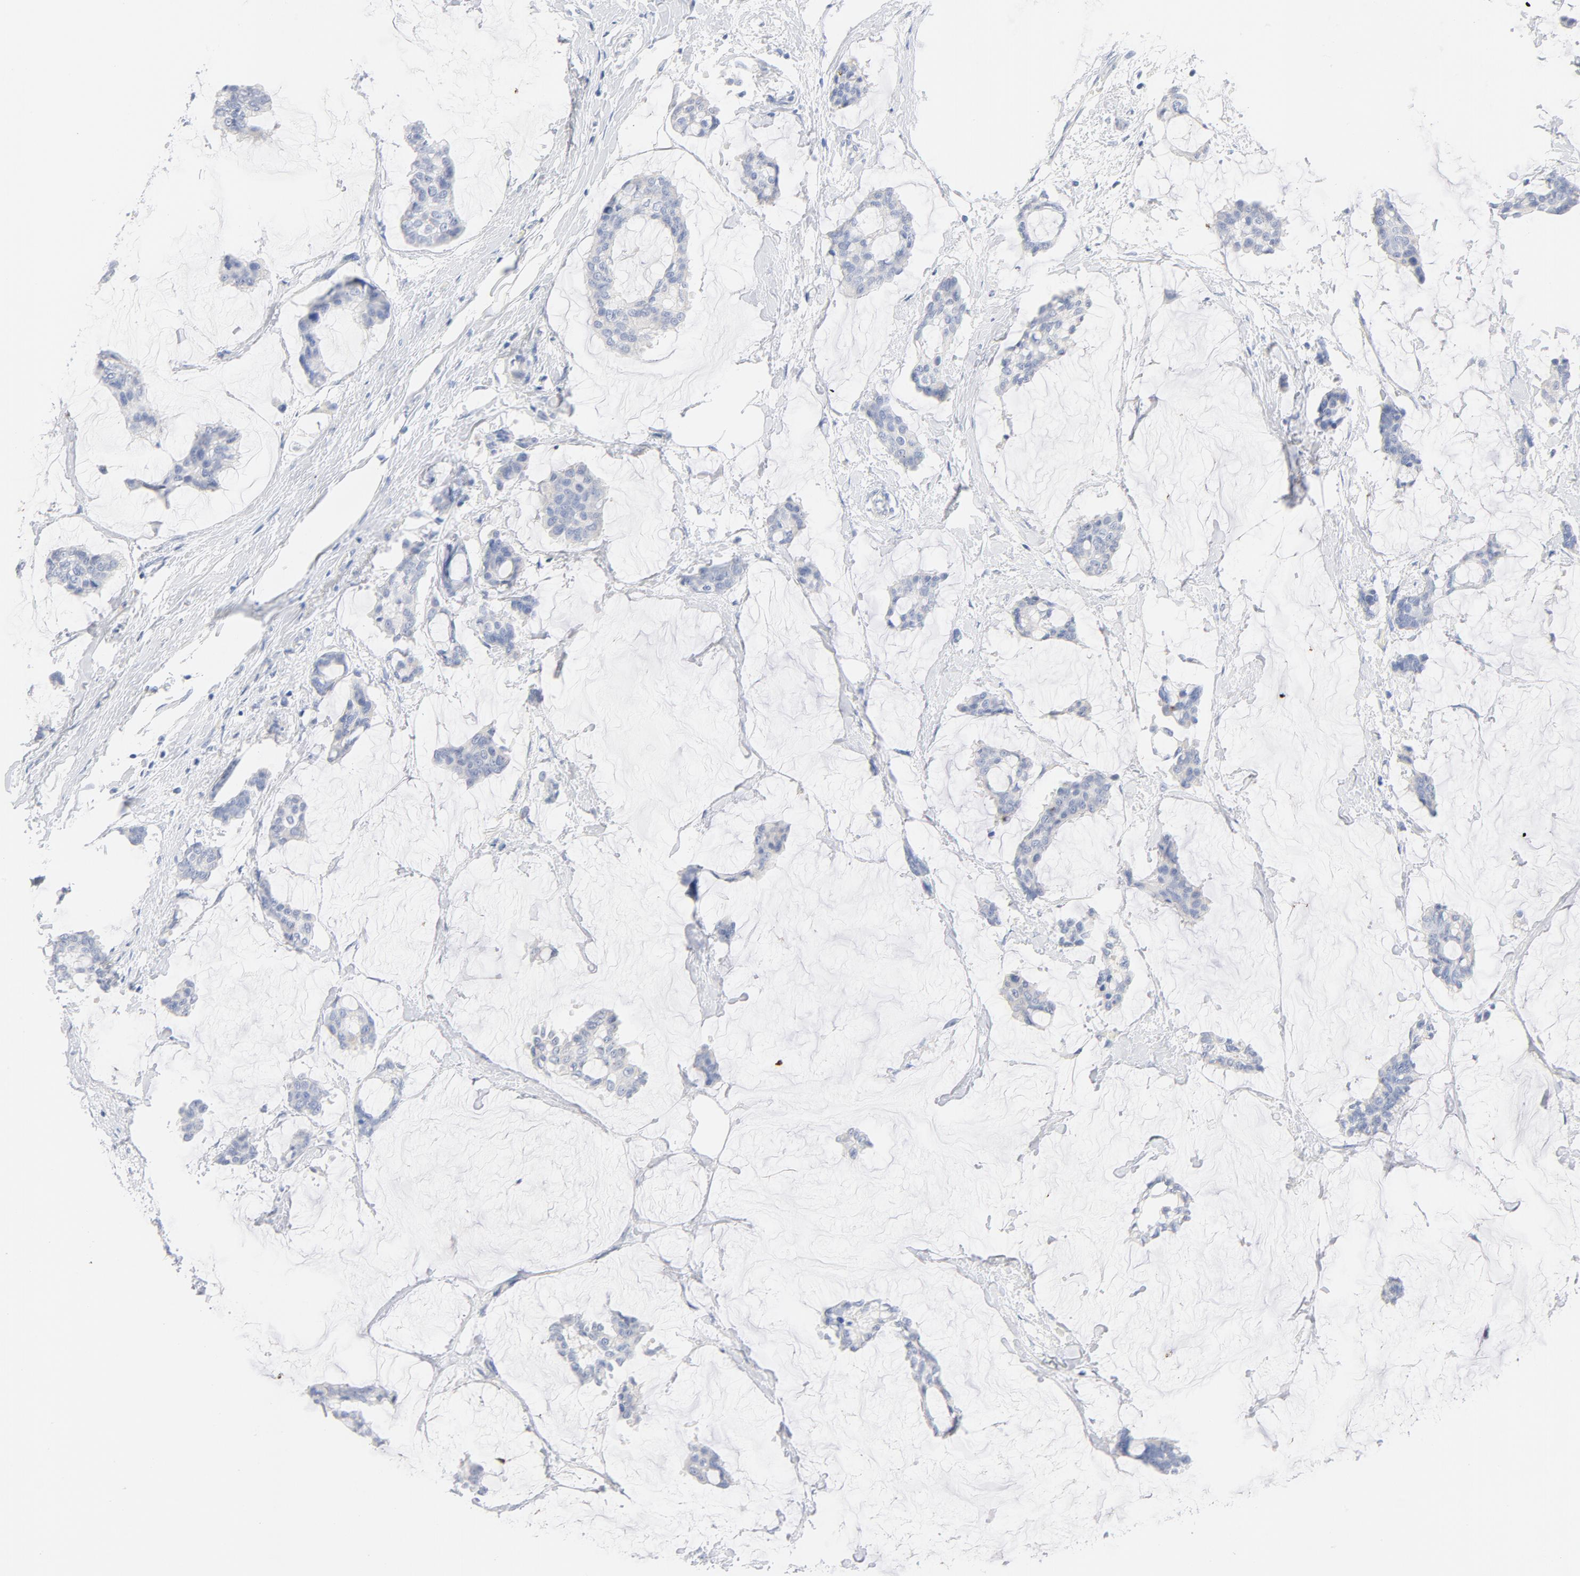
{"staining": {"intensity": "negative", "quantity": "none", "location": "none"}, "tissue": "breast cancer", "cell_type": "Tumor cells", "image_type": "cancer", "snomed": [{"axis": "morphology", "description": "Duct carcinoma"}, {"axis": "topography", "description": "Breast"}], "caption": "Immunohistochemistry of breast cancer (infiltrating ductal carcinoma) exhibits no staining in tumor cells.", "gene": "FGFR3", "patient": {"sex": "female", "age": 93}}